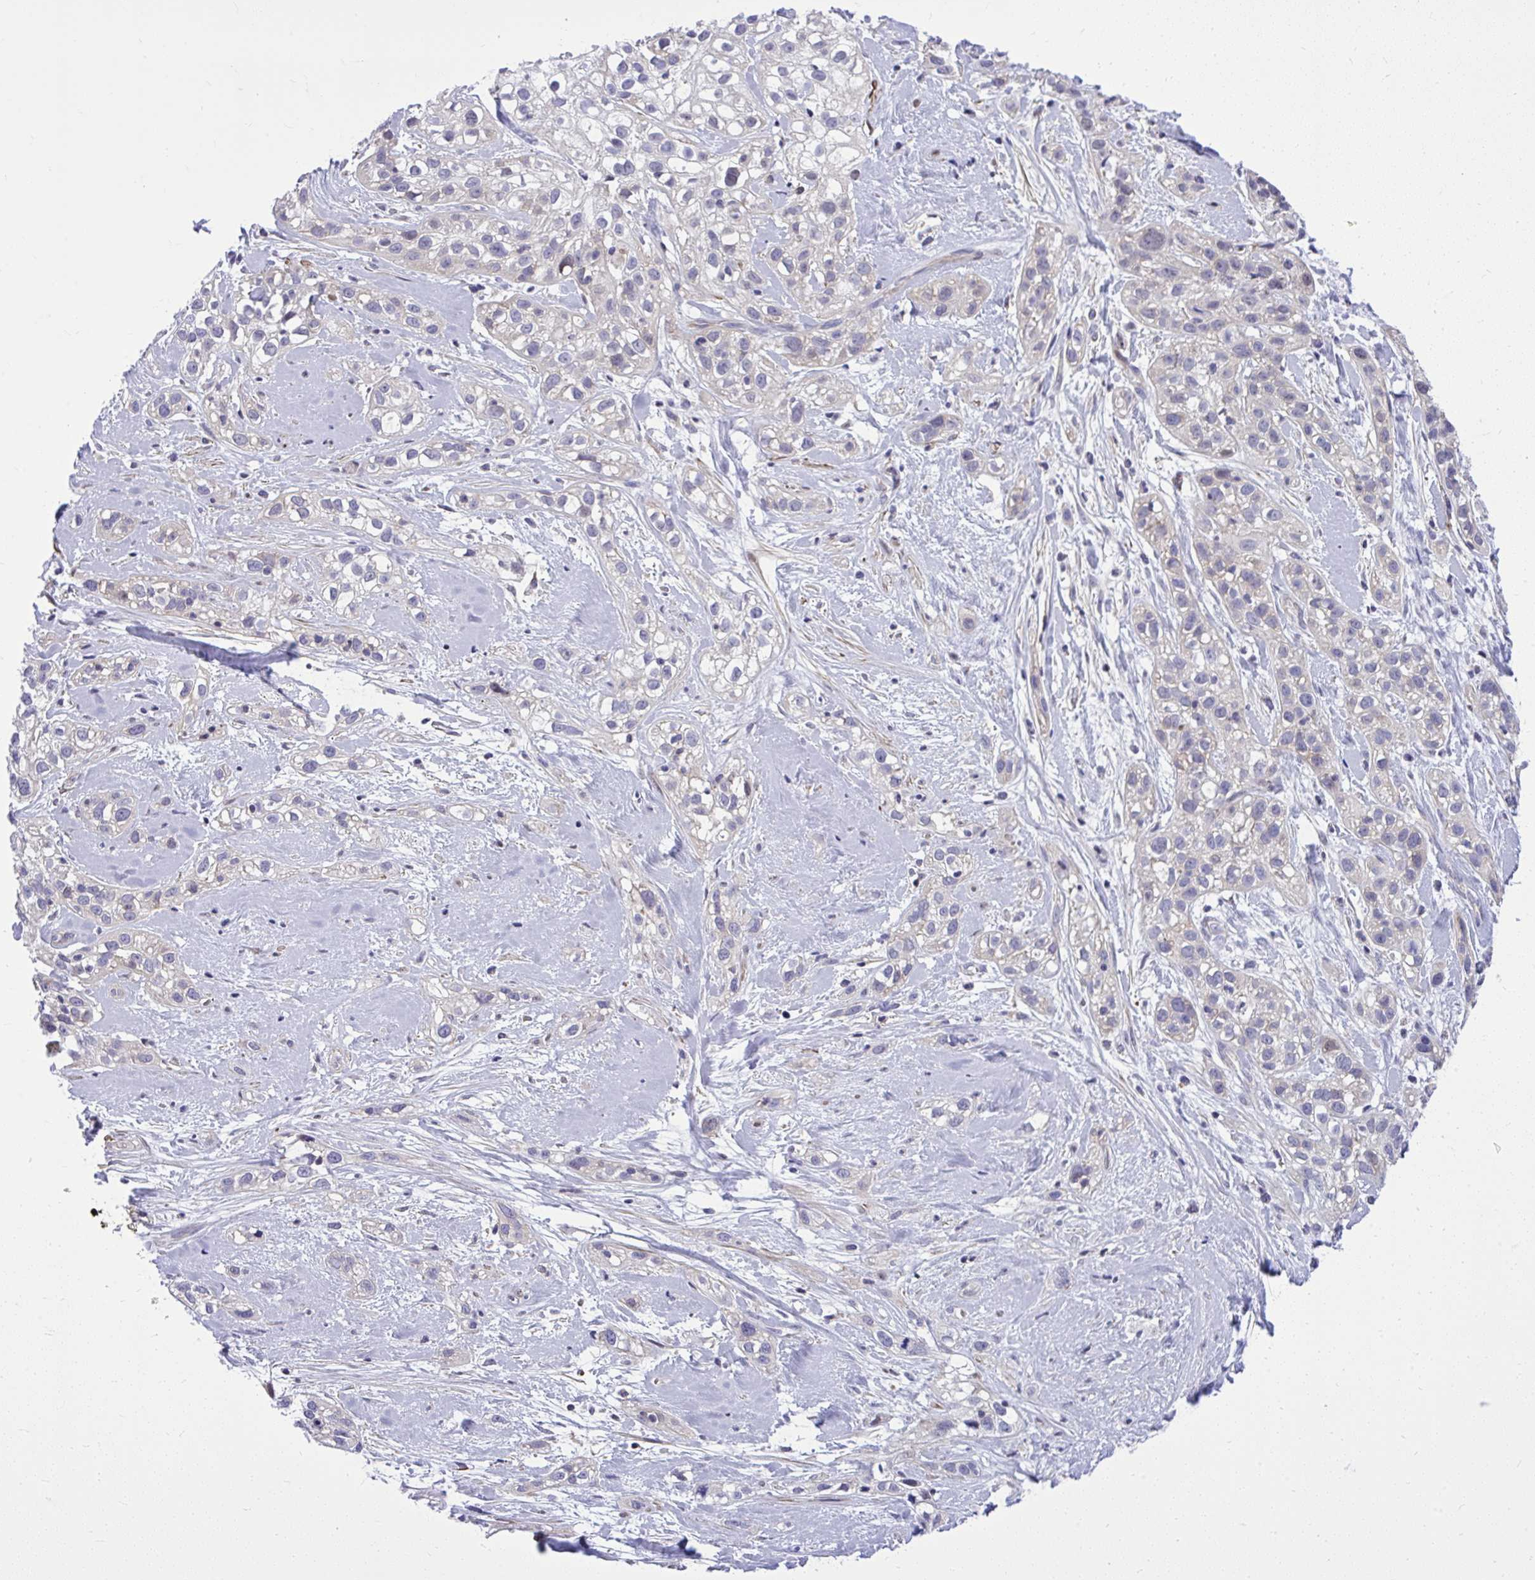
{"staining": {"intensity": "negative", "quantity": "none", "location": "none"}, "tissue": "skin cancer", "cell_type": "Tumor cells", "image_type": "cancer", "snomed": [{"axis": "morphology", "description": "Squamous cell carcinoma, NOS"}, {"axis": "topography", "description": "Skin"}], "caption": "The micrograph displays no significant expression in tumor cells of squamous cell carcinoma (skin).", "gene": "GRK4", "patient": {"sex": "male", "age": 82}}